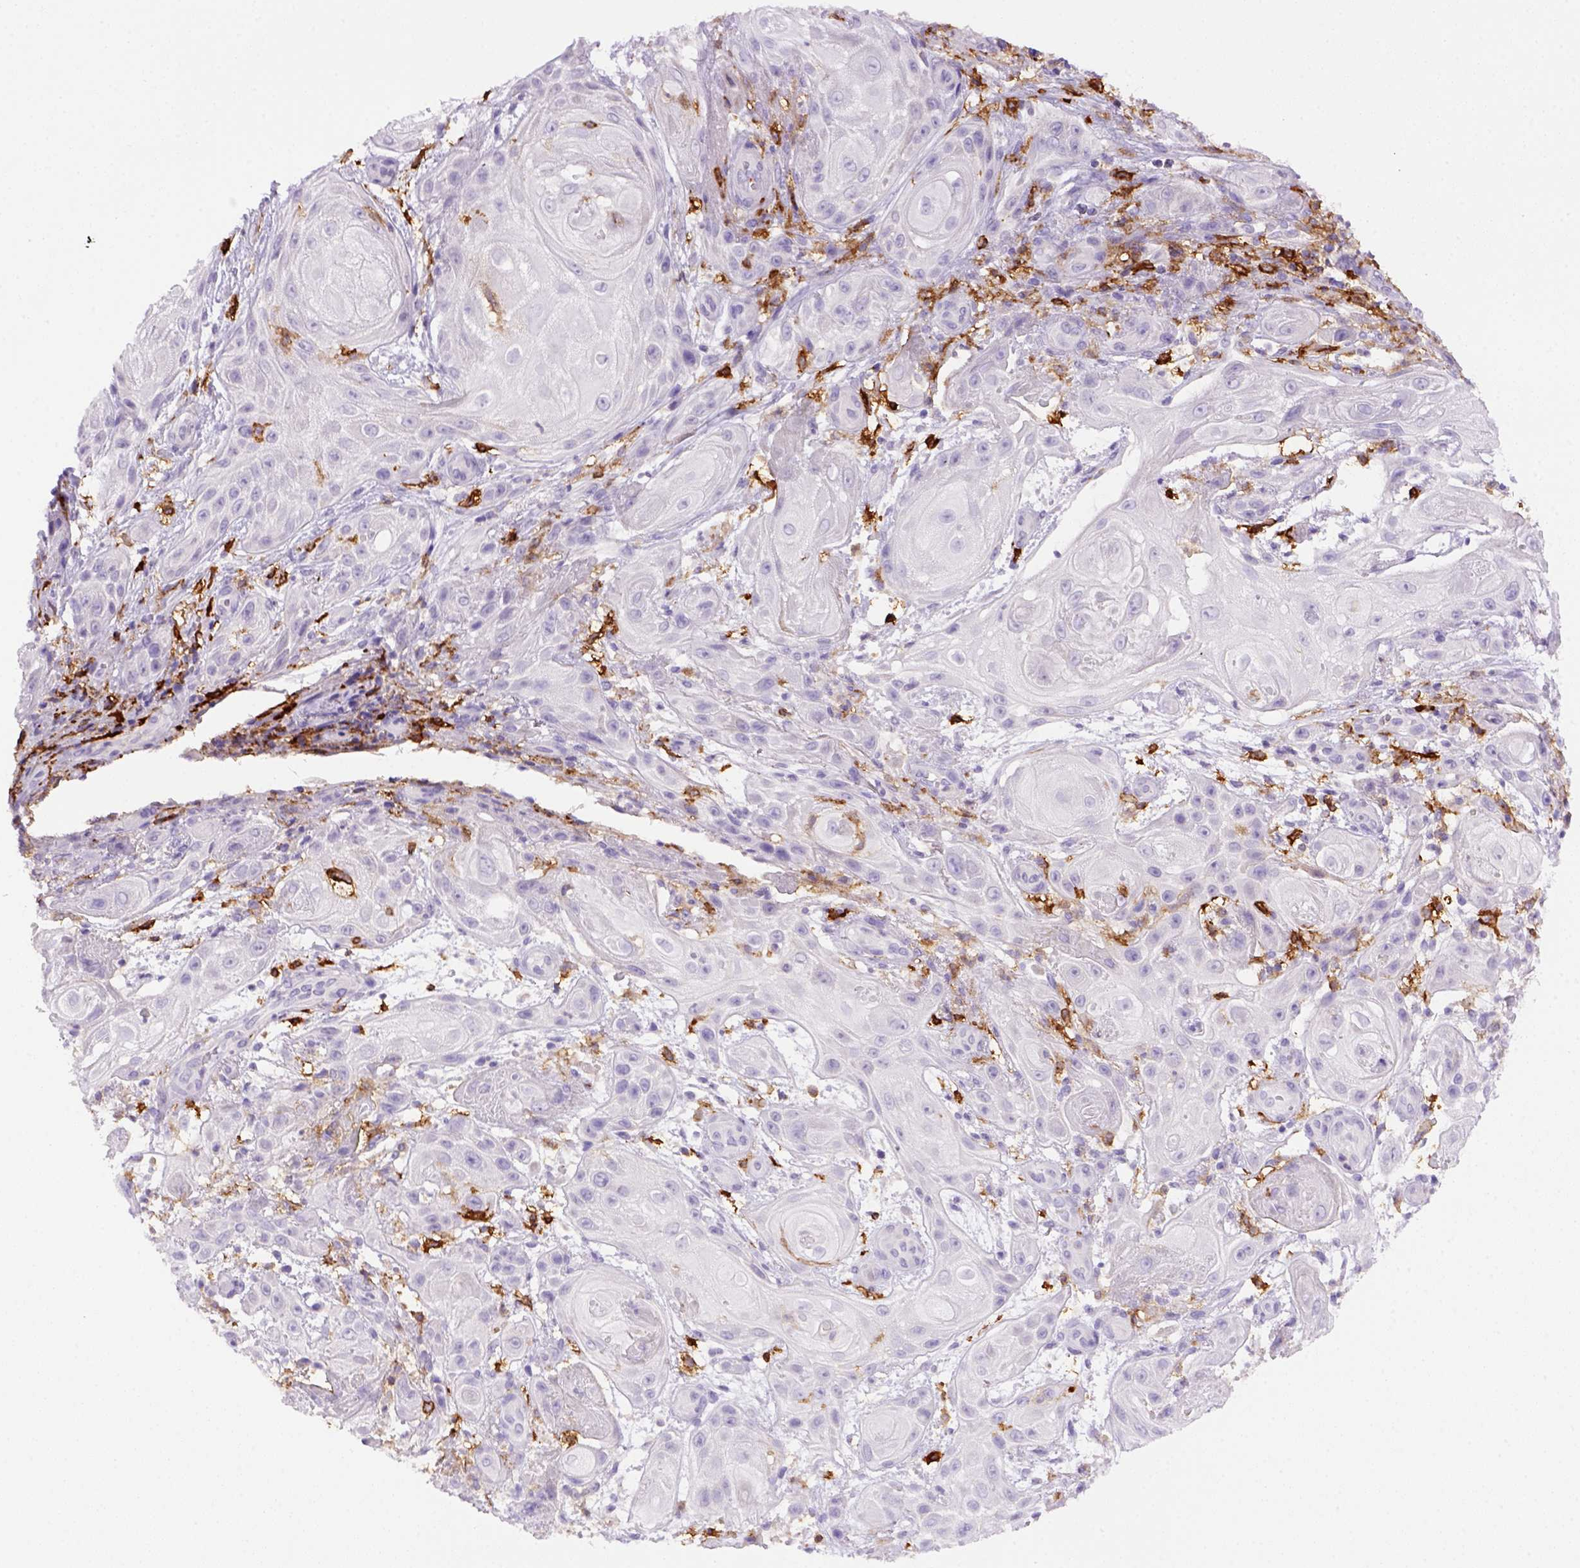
{"staining": {"intensity": "negative", "quantity": "none", "location": "none"}, "tissue": "skin cancer", "cell_type": "Tumor cells", "image_type": "cancer", "snomed": [{"axis": "morphology", "description": "Squamous cell carcinoma, NOS"}, {"axis": "topography", "description": "Skin"}], "caption": "DAB immunohistochemical staining of human skin squamous cell carcinoma displays no significant positivity in tumor cells. (DAB immunohistochemistry, high magnification).", "gene": "CD14", "patient": {"sex": "male", "age": 62}}